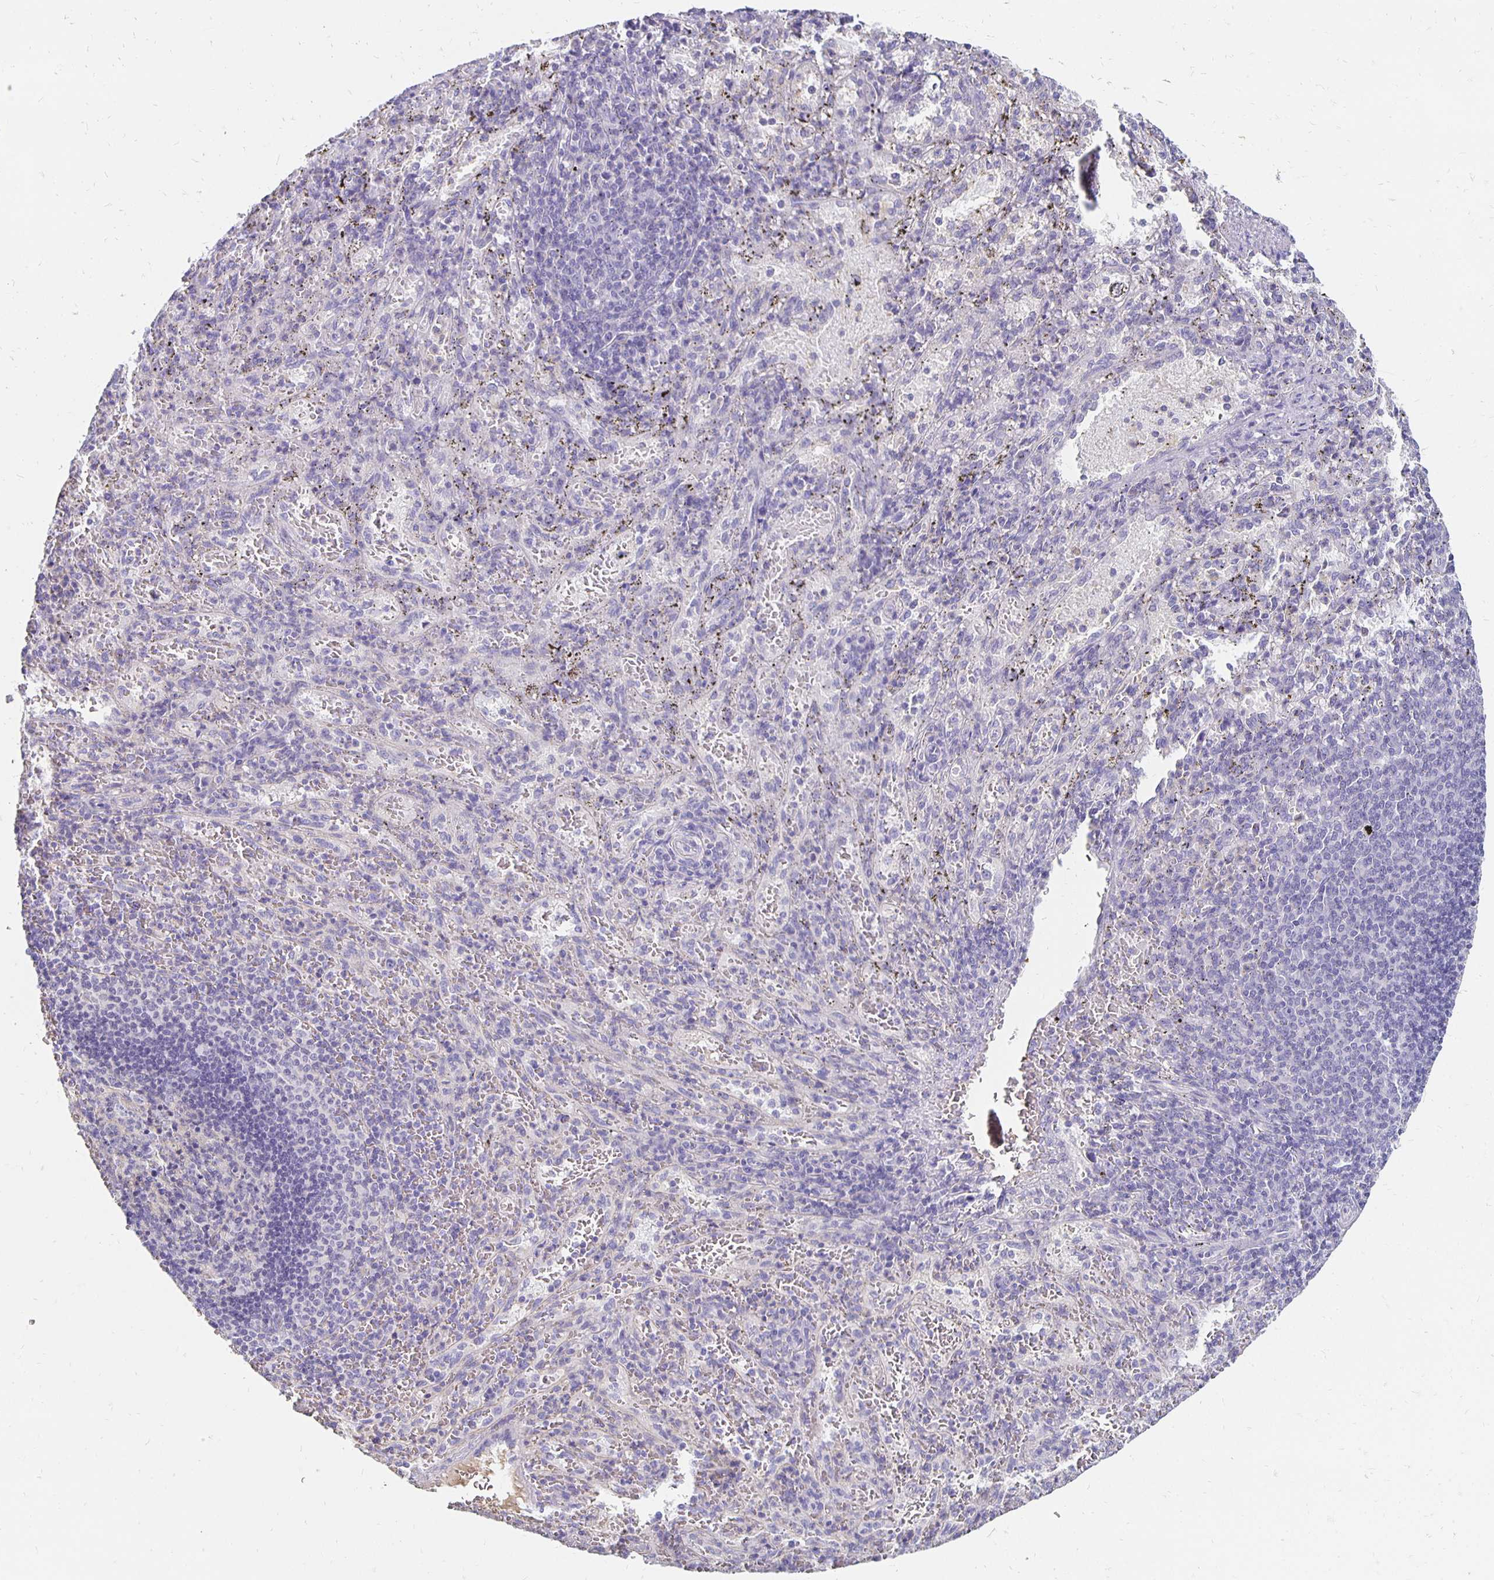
{"staining": {"intensity": "negative", "quantity": "none", "location": "none"}, "tissue": "spleen", "cell_type": "Cells in red pulp", "image_type": "normal", "snomed": [{"axis": "morphology", "description": "Normal tissue, NOS"}, {"axis": "topography", "description": "Spleen"}], "caption": "IHC of unremarkable spleen displays no expression in cells in red pulp.", "gene": "APOB", "patient": {"sex": "male", "age": 57}}